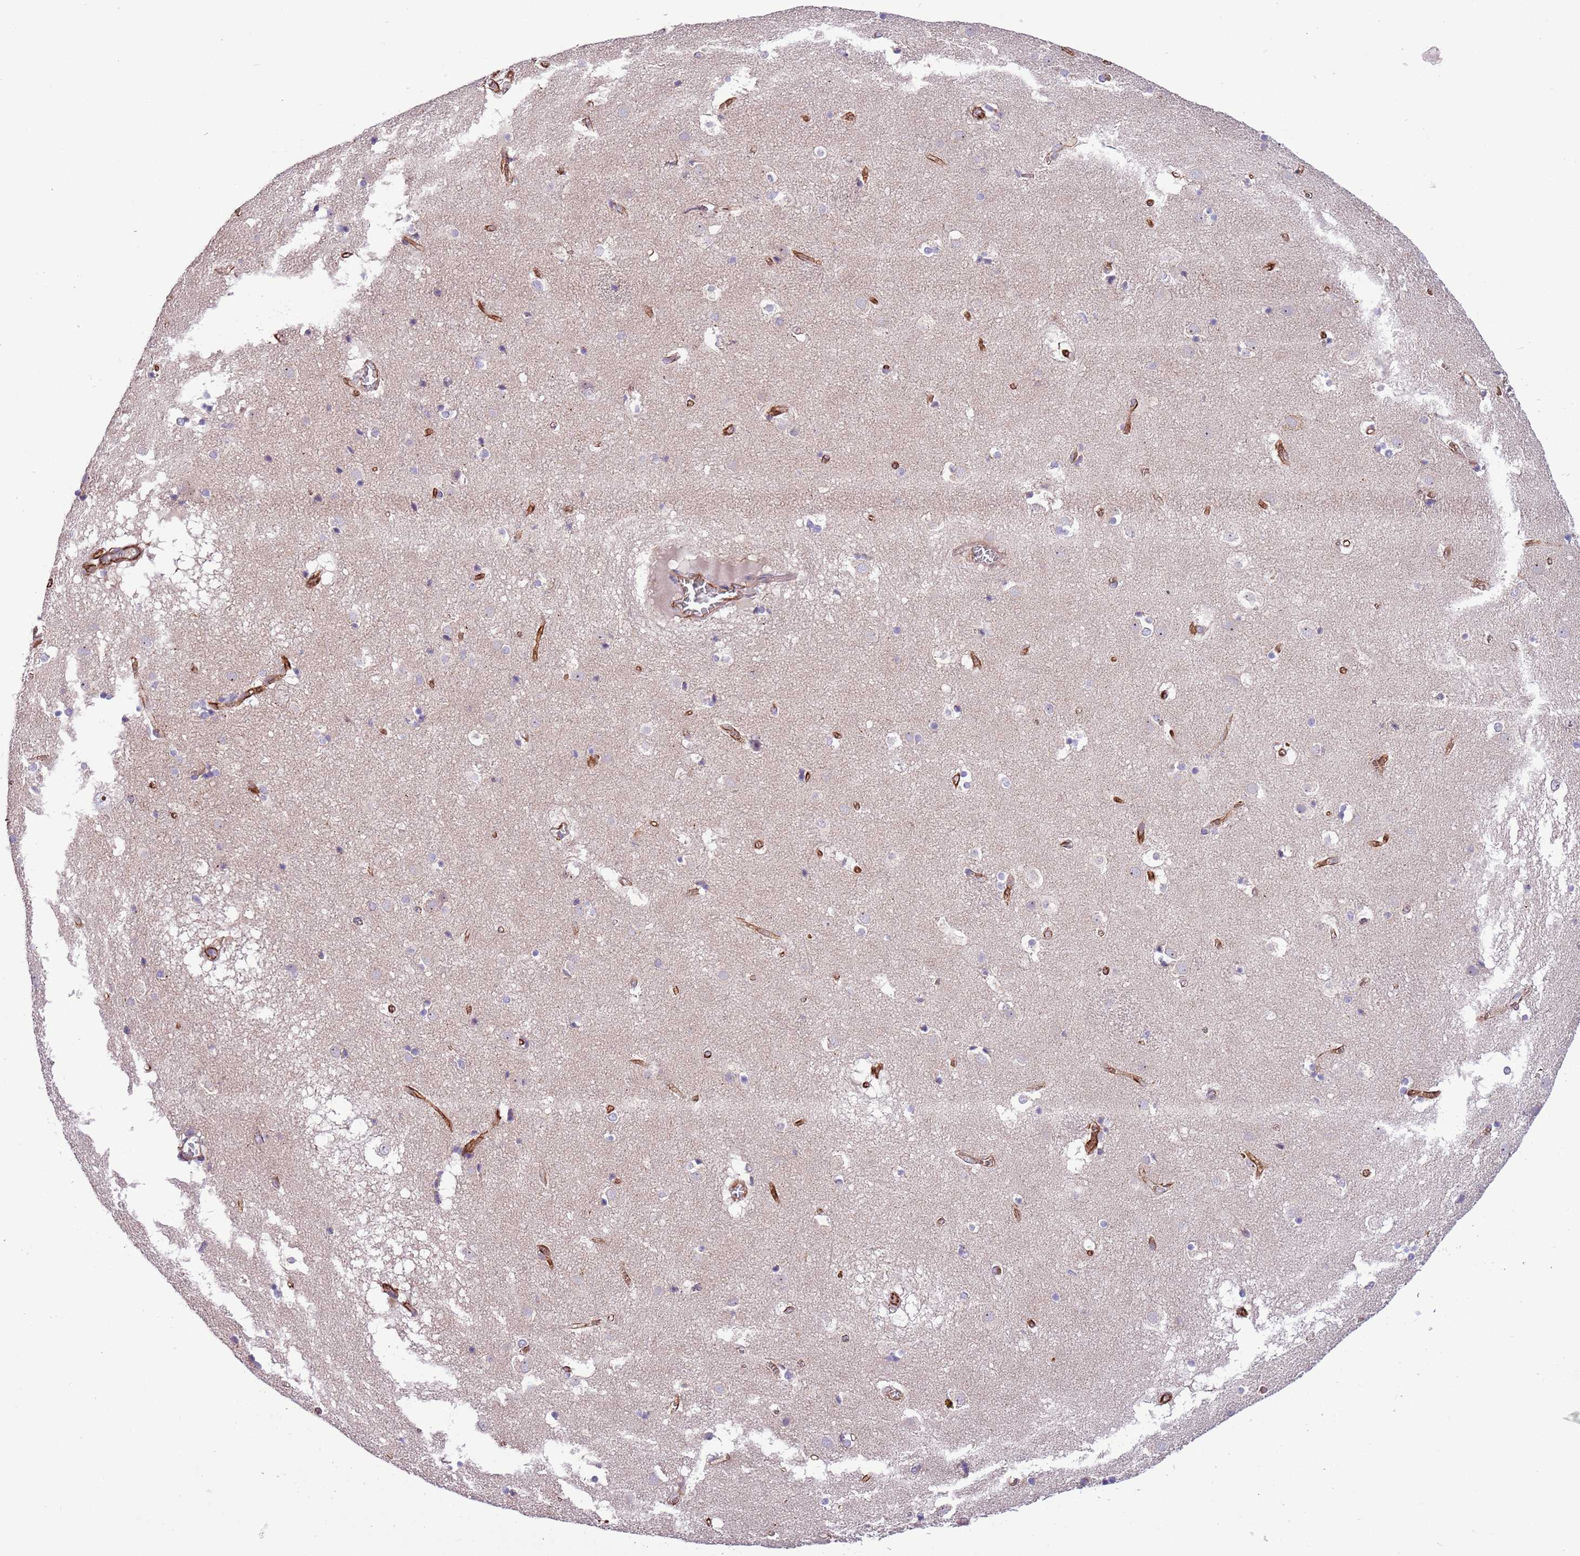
{"staining": {"intensity": "negative", "quantity": "none", "location": "none"}, "tissue": "caudate", "cell_type": "Glial cells", "image_type": "normal", "snomed": [{"axis": "morphology", "description": "Normal tissue, NOS"}, {"axis": "topography", "description": "Lateral ventricle wall"}], "caption": "Glial cells show no significant expression in unremarkable caudate. The staining was performed using DAB (3,3'-diaminobenzidine) to visualize the protein expression in brown, while the nuclei were stained in blue with hematoxylin (Magnification: 20x).", "gene": "GAS2L3", "patient": {"sex": "male", "age": 70}}